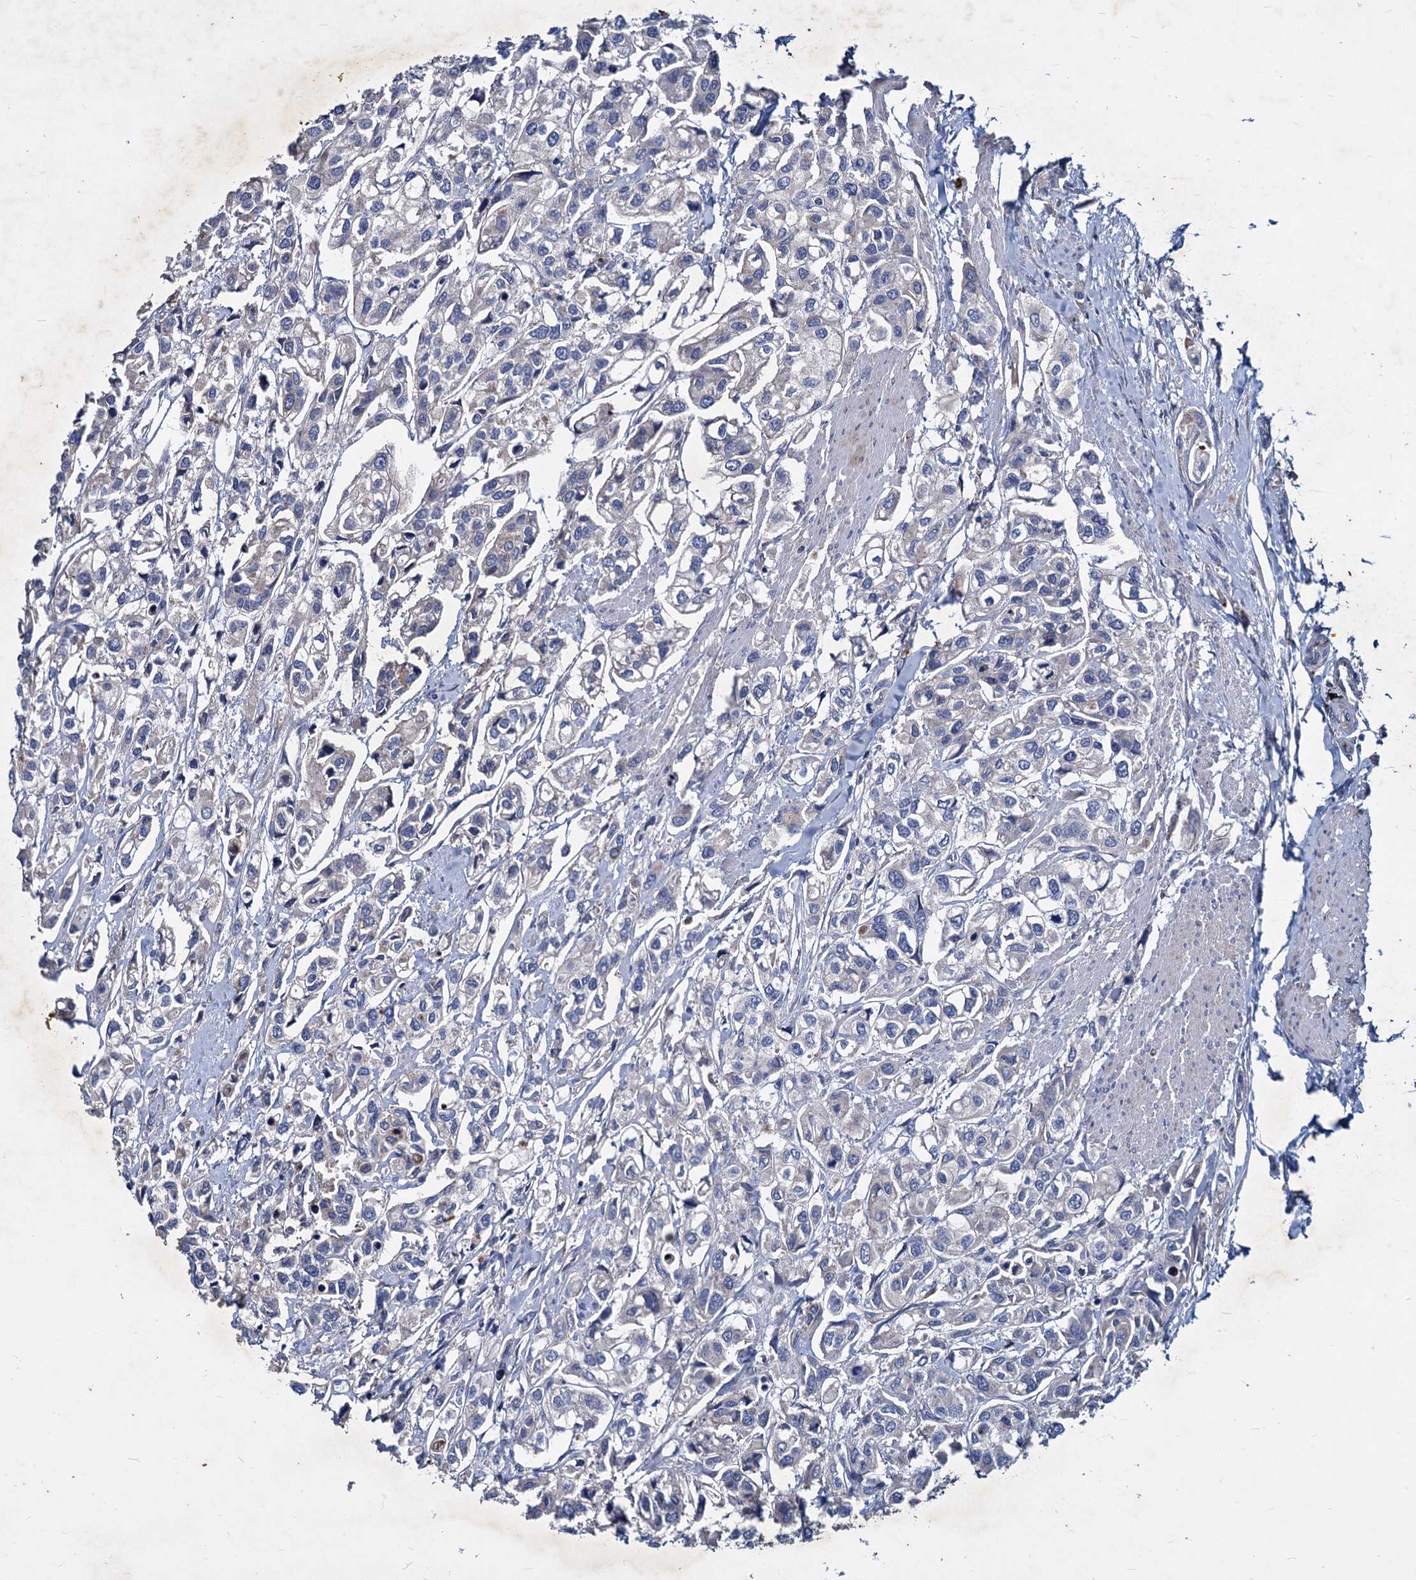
{"staining": {"intensity": "negative", "quantity": "none", "location": "none"}, "tissue": "urothelial cancer", "cell_type": "Tumor cells", "image_type": "cancer", "snomed": [{"axis": "morphology", "description": "Urothelial carcinoma, High grade"}, {"axis": "topography", "description": "Urinary bladder"}], "caption": "IHC micrograph of human high-grade urothelial carcinoma stained for a protein (brown), which shows no positivity in tumor cells.", "gene": "AGBL4", "patient": {"sex": "male", "age": 67}}